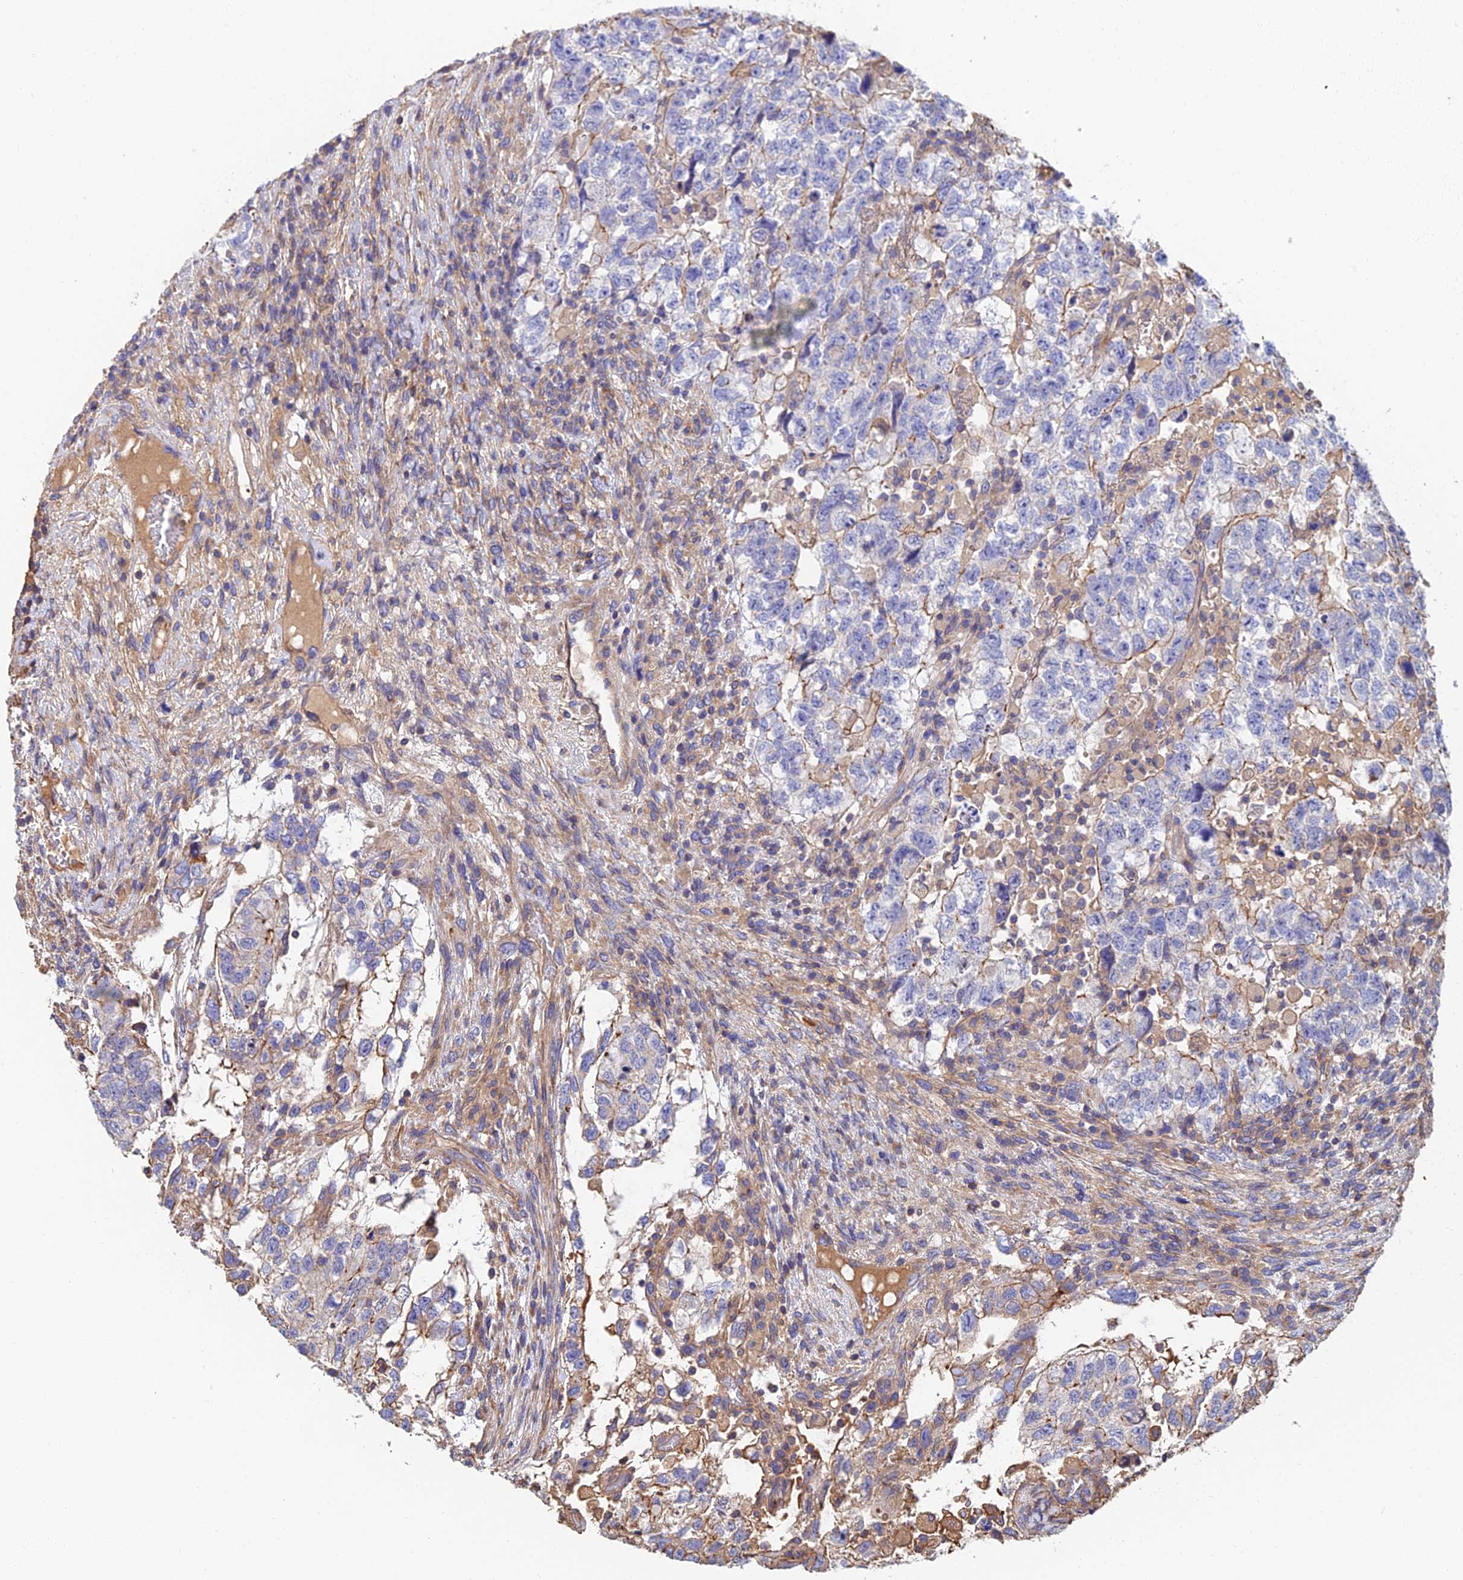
{"staining": {"intensity": "negative", "quantity": "none", "location": "none"}, "tissue": "testis cancer", "cell_type": "Tumor cells", "image_type": "cancer", "snomed": [{"axis": "morphology", "description": "Normal tissue, NOS"}, {"axis": "morphology", "description": "Carcinoma, Embryonal, NOS"}, {"axis": "topography", "description": "Testis"}], "caption": "This is a histopathology image of IHC staining of testis embryonal carcinoma, which shows no staining in tumor cells.", "gene": "EXT1", "patient": {"sex": "male", "age": 36}}